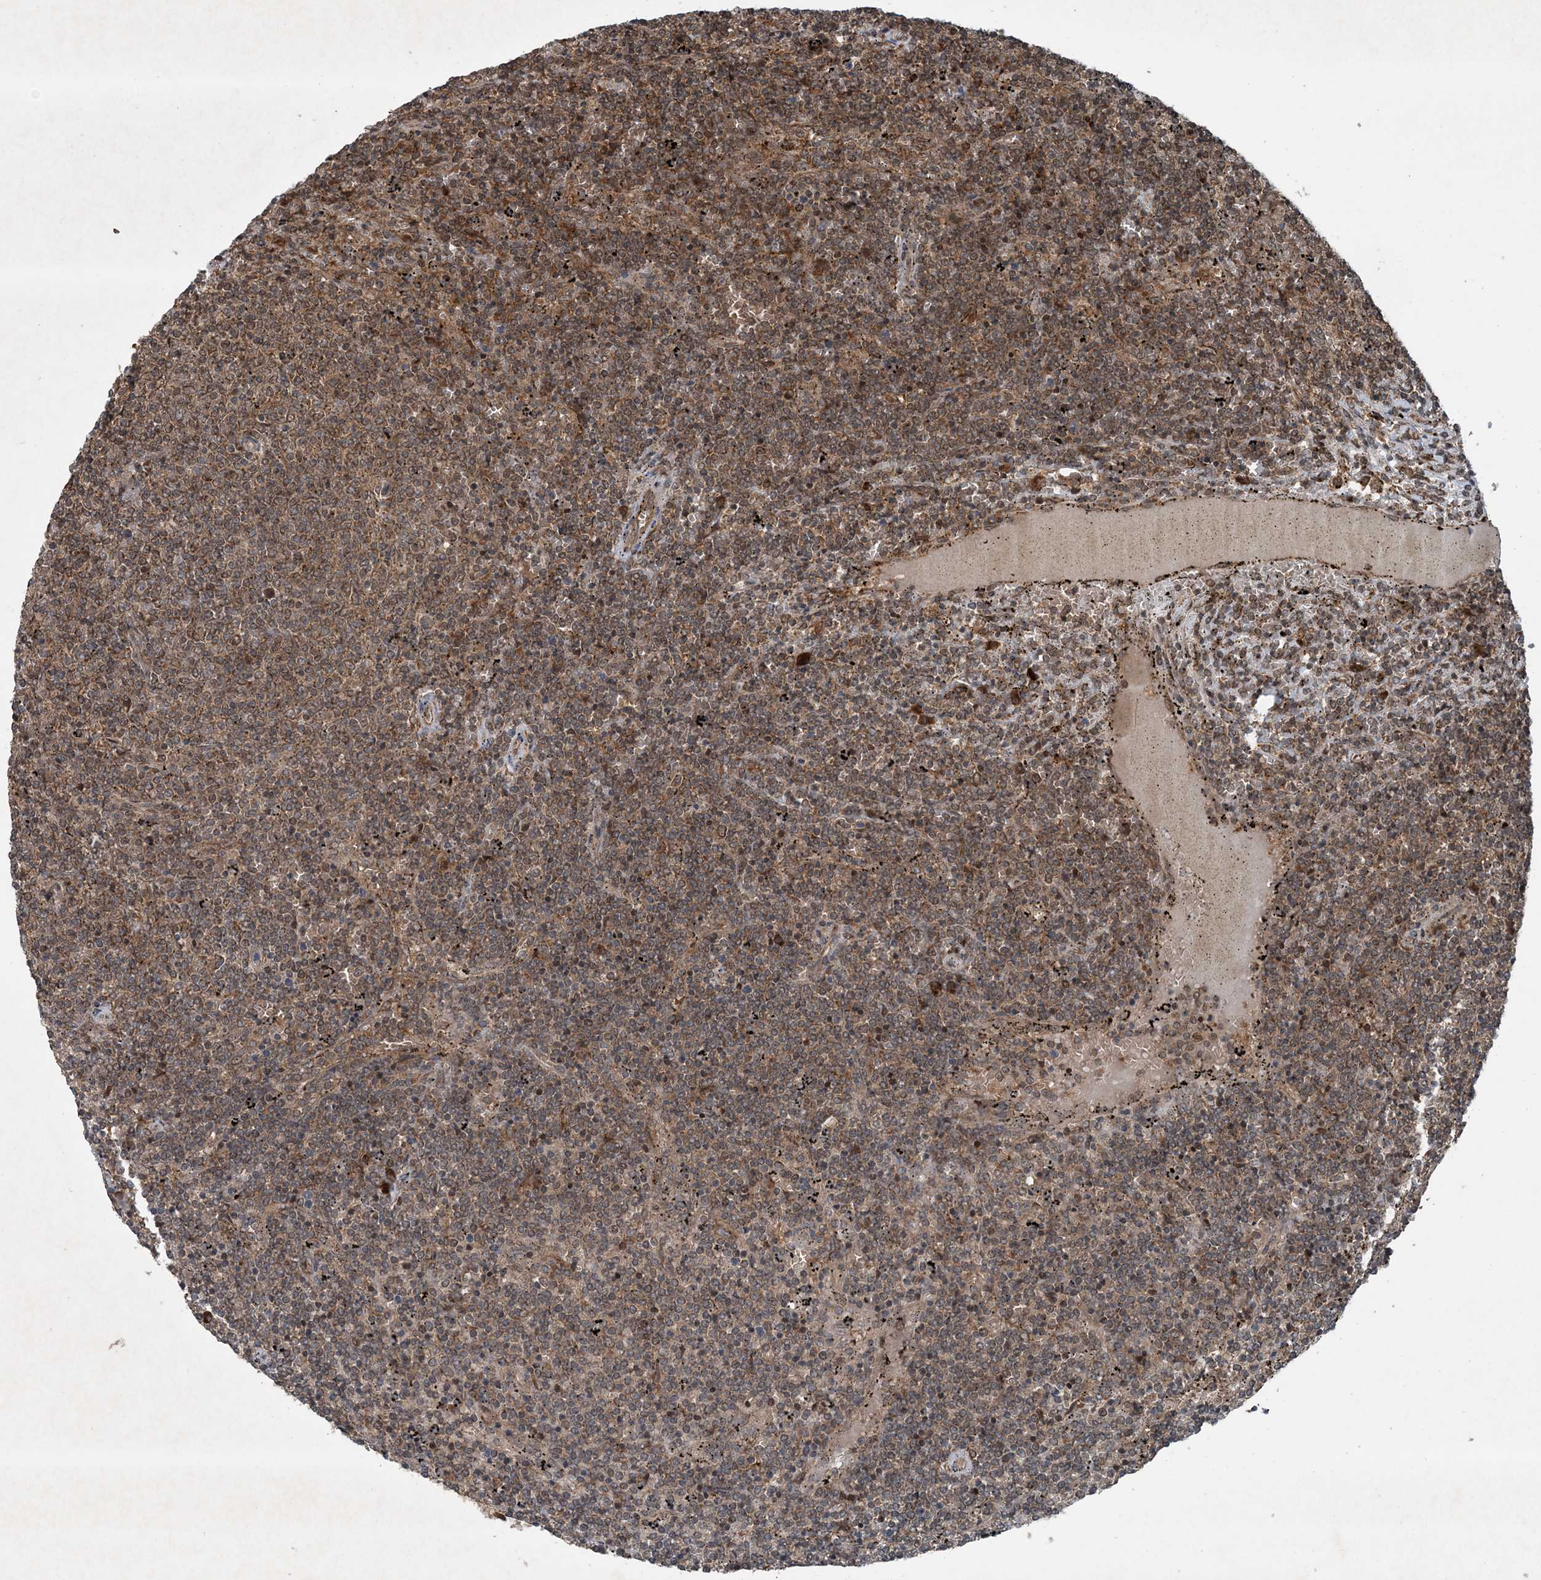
{"staining": {"intensity": "moderate", "quantity": ">75%", "location": "cytoplasmic/membranous"}, "tissue": "lymphoma", "cell_type": "Tumor cells", "image_type": "cancer", "snomed": [{"axis": "morphology", "description": "Malignant lymphoma, non-Hodgkin's type, Low grade"}, {"axis": "topography", "description": "Spleen"}], "caption": "Immunohistochemical staining of human lymphoma reveals medium levels of moderate cytoplasmic/membranous expression in approximately >75% of tumor cells.", "gene": "GNG5", "patient": {"sex": "female", "age": 50}}